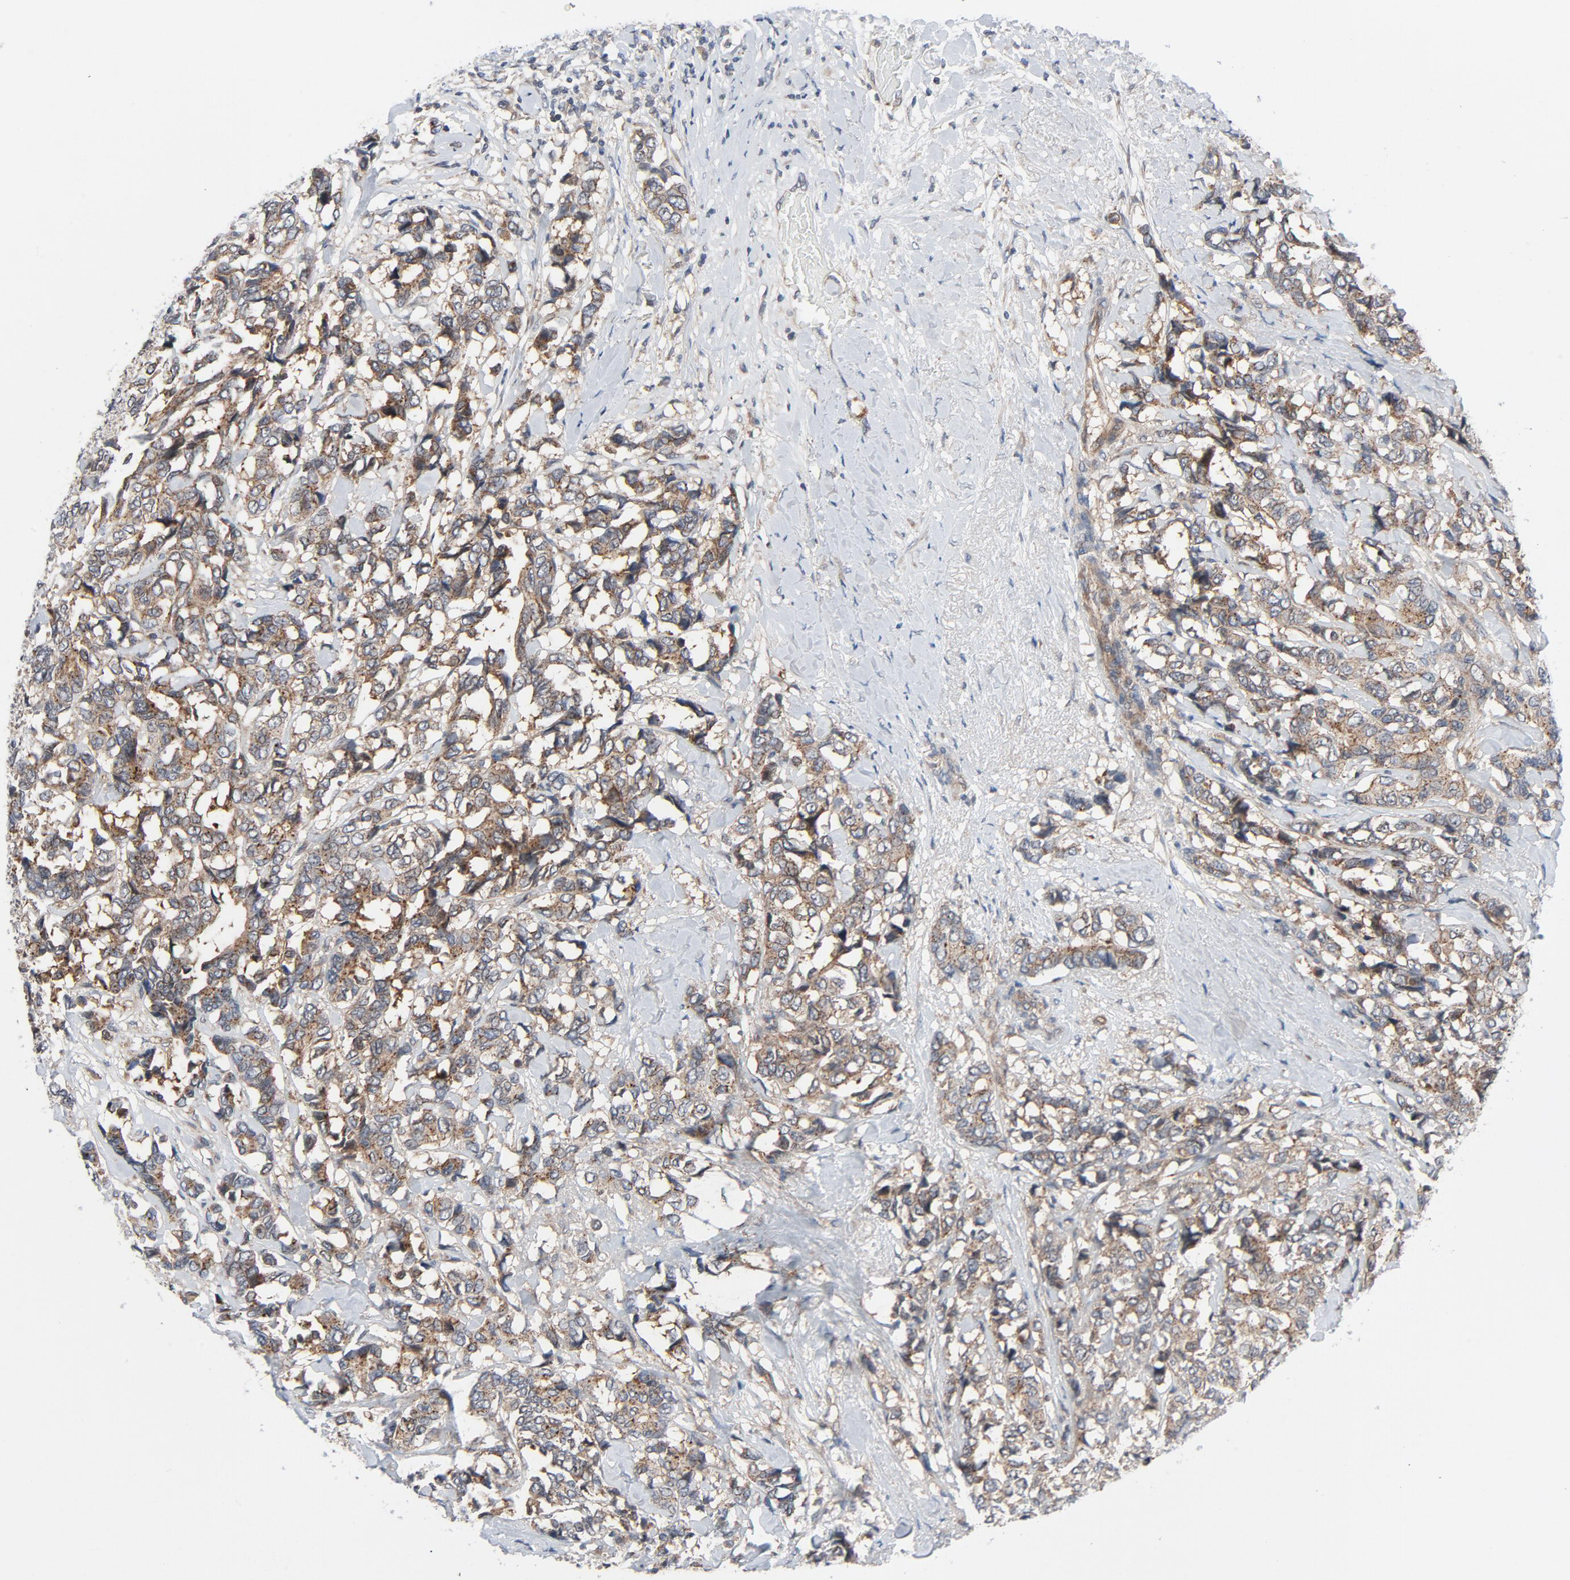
{"staining": {"intensity": "moderate", "quantity": ">75%", "location": "cytoplasmic/membranous"}, "tissue": "breast cancer", "cell_type": "Tumor cells", "image_type": "cancer", "snomed": [{"axis": "morphology", "description": "Duct carcinoma"}, {"axis": "topography", "description": "Breast"}], "caption": "The micrograph displays immunohistochemical staining of breast cancer (intraductal carcinoma). There is moderate cytoplasmic/membranous expression is appreciated in approximately >75% of tumor cells. (DAB (3,3'-diaminobenzidine) IHC, brown staining for protein, blue staining for nuclei).", "gene": "TSG101", "patient": {"sex": "female", "age": 87}}